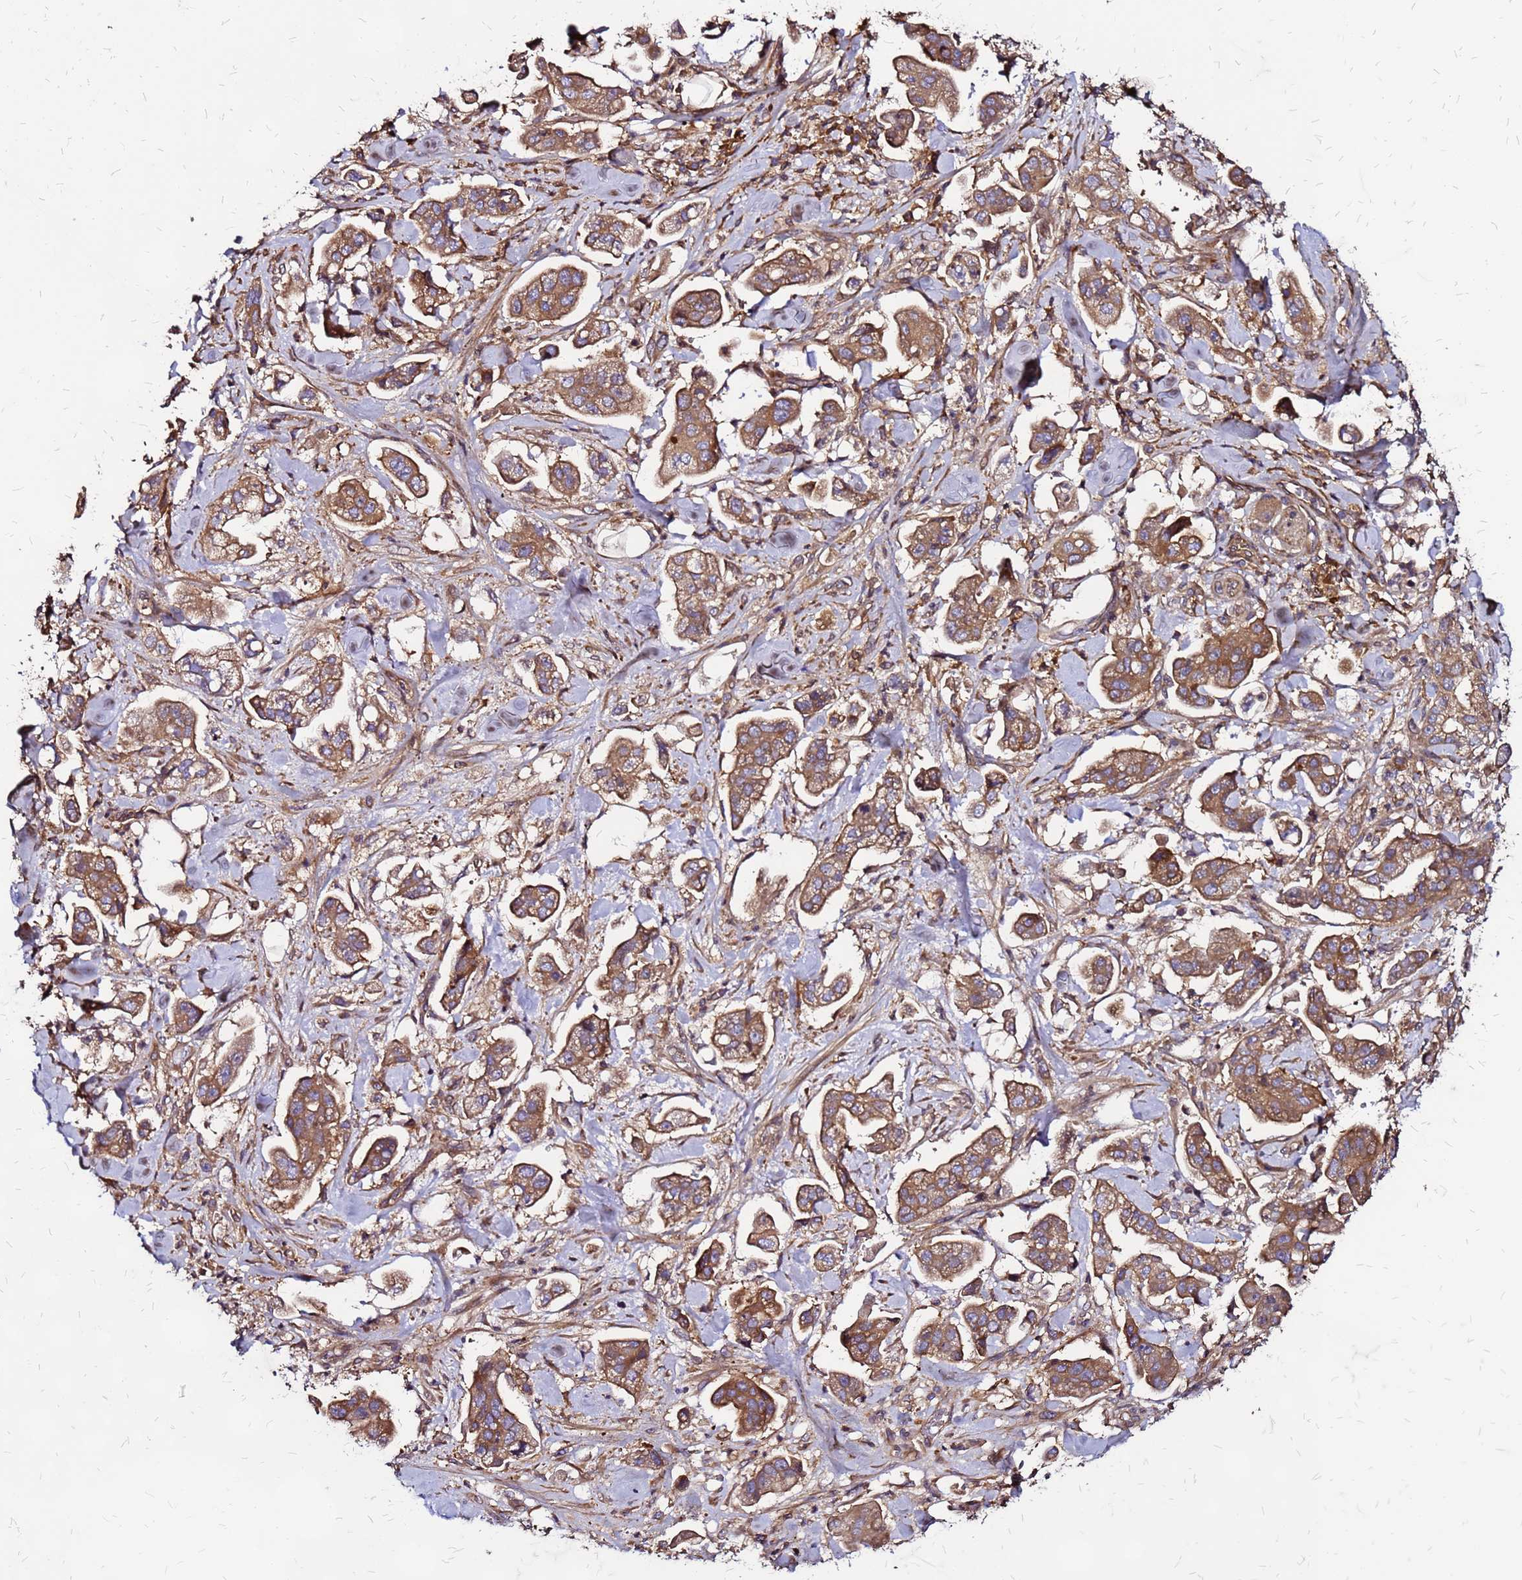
{"staining": {"intensity": "moderate", "quantity": ">75%", "location": "cytoplasmic/membranous"}, "tissue": "stomach cancer", "cell_type": "Tumor cells", "image_type": "cancer", "snomed": [{"axis": "morphology", "description": "Adenocarcinoma, NOS"}, {"axis": "topography", "description": "Stomach"}], "caption": "Stomach cancer stained for a protein (brown) displays moderate cytoplasmic/membranous positive staining in about >75% of tumor cells.", "gene": "CYBC1", "patient": {"sex": "male", "age": 62}}